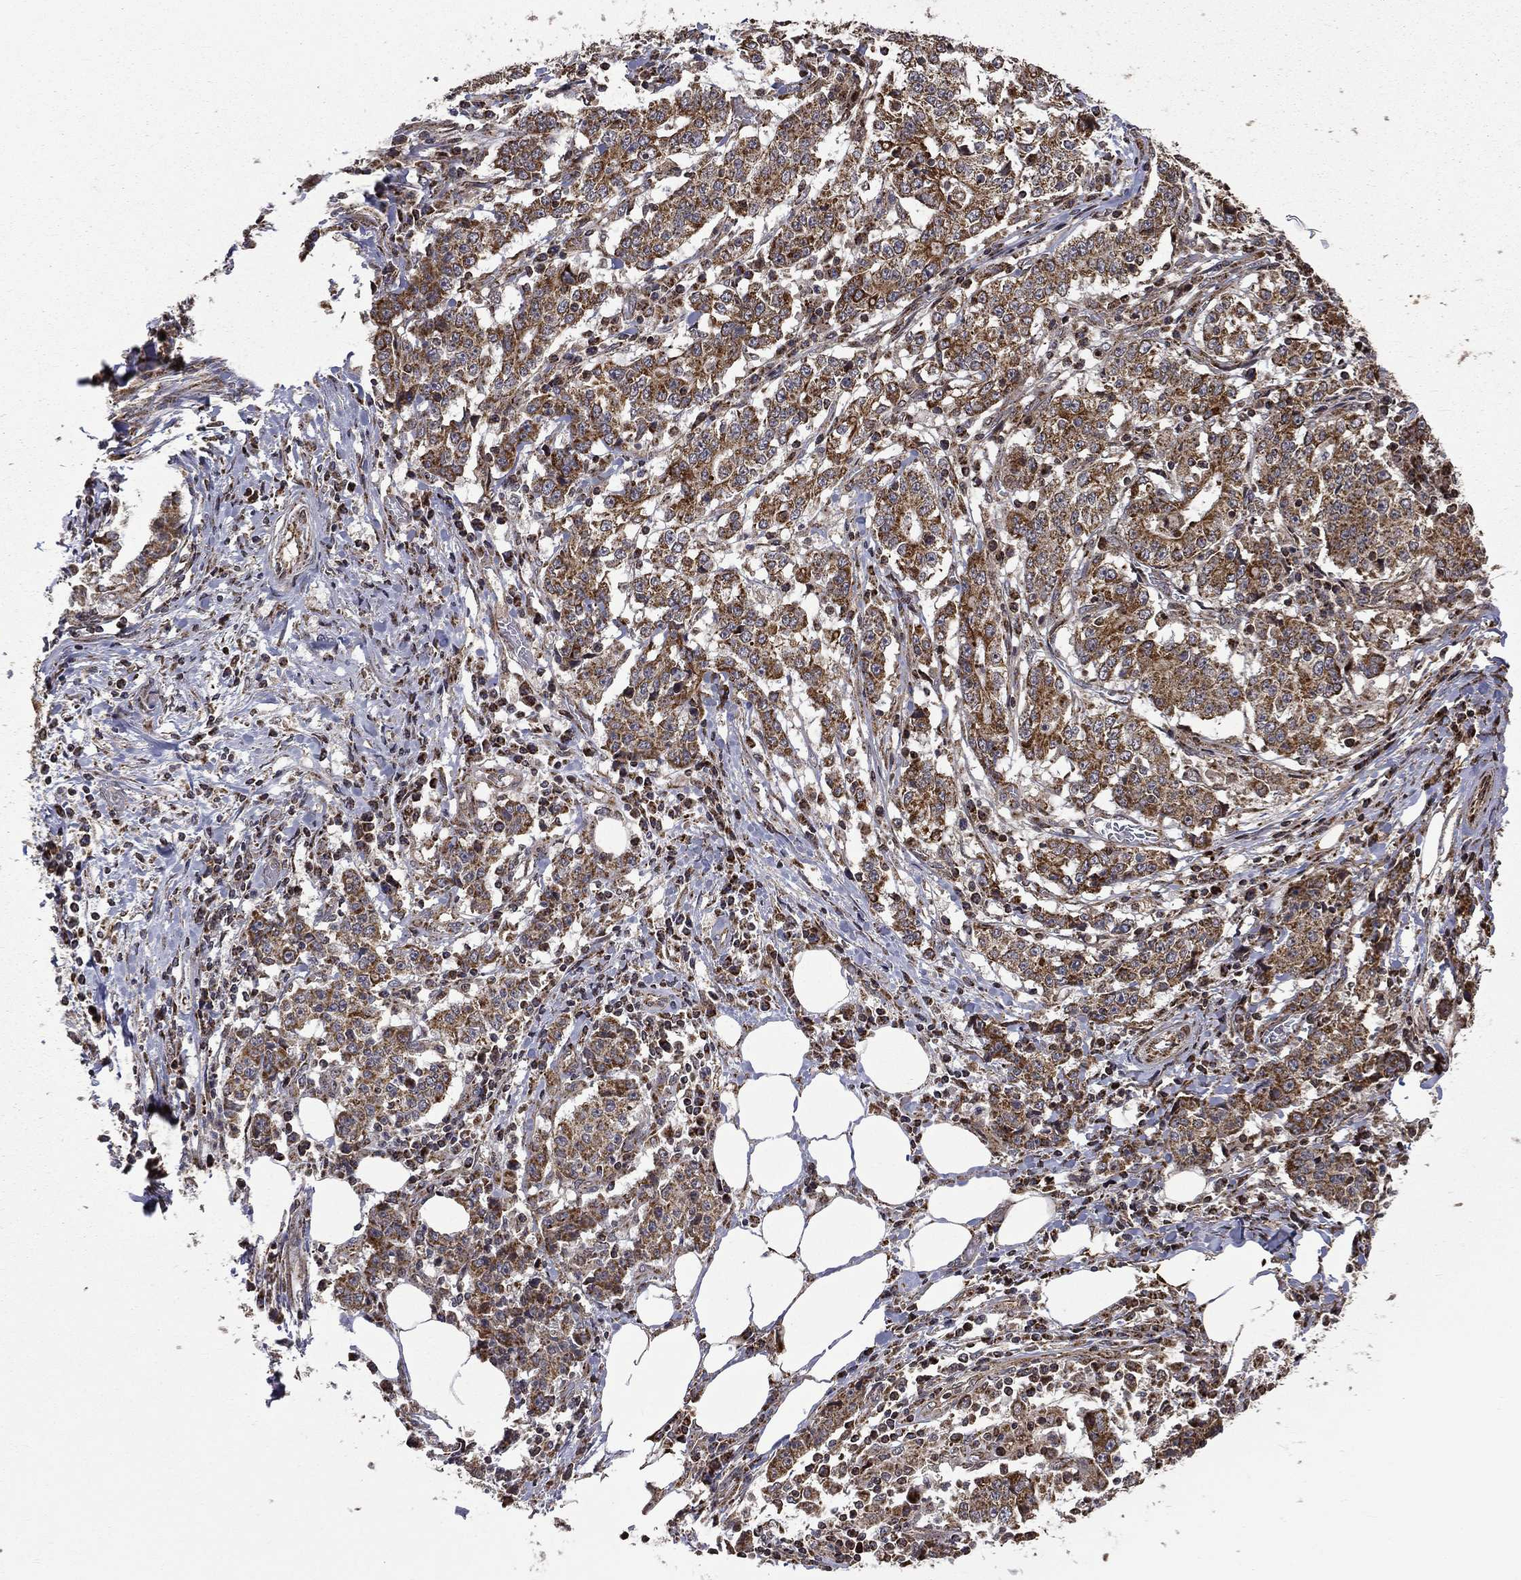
{"staining": {"intensity": "moderate", "quantity": ">75%", "location": "cytoplasmic/membranous"}, "tissue": "stomach cancer", "cell_type": "Tumor cells", "image_type": "cancer", "snomed": [{"axis": "morphology", "description": "Adenocarcinoma, NOS"}, {"axis": "topography", "description": "Stomach"}], "caption": "A high-resolution image shows IHC staining of stomach cancer, which displays moderate cytoplasmic/membranous expression in approximately >75% of tumor cells.", "gene": "GIMAP6", "patient": {"sex": "male", "age": 59}}